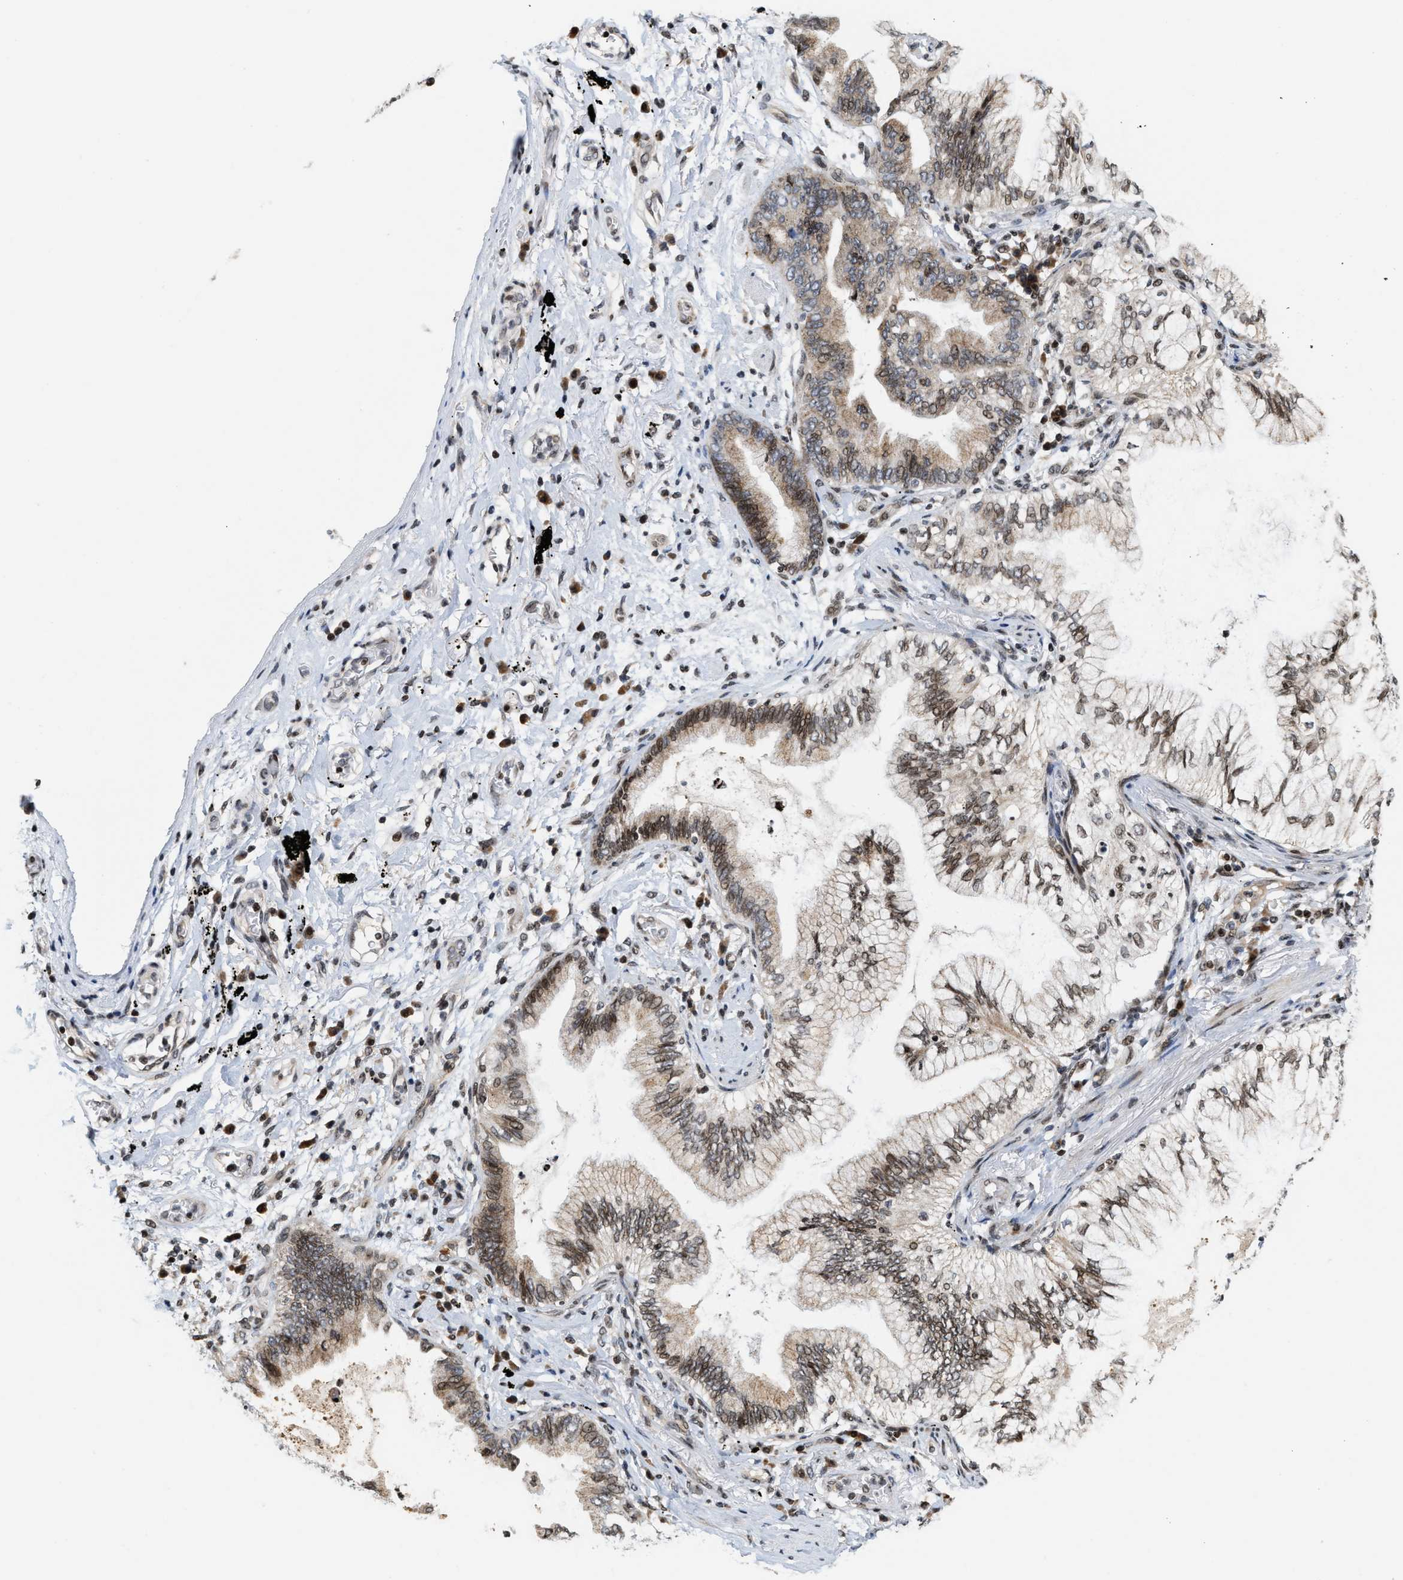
{"staining": {"intensity": "moderate", "quantity": ">75%", "location": "cytoplasmic/membranous,nuclear"}, "tissue": "lung cancer", "cell_type": "Tumor cells", "image_type": "cancer", "snomed": [{"axis": "morphology", "description": "Normal tissue, NOS"}, {"axis": "morphology", "description": "Adenocarcinoma, NOS"}, {"axis": "topography", "description": "Bronchus"}, {"axis": "topography", "description": "Lung"}], "caption": "Immunohistochemical staining of human lung cancer demonstrates moderate cytoplasmic/membranous and nuclear protein positivity in approximately >75% of tumor cells.", "gene": "PDZD2", "patient": {"sex": "female", "age": 70}}